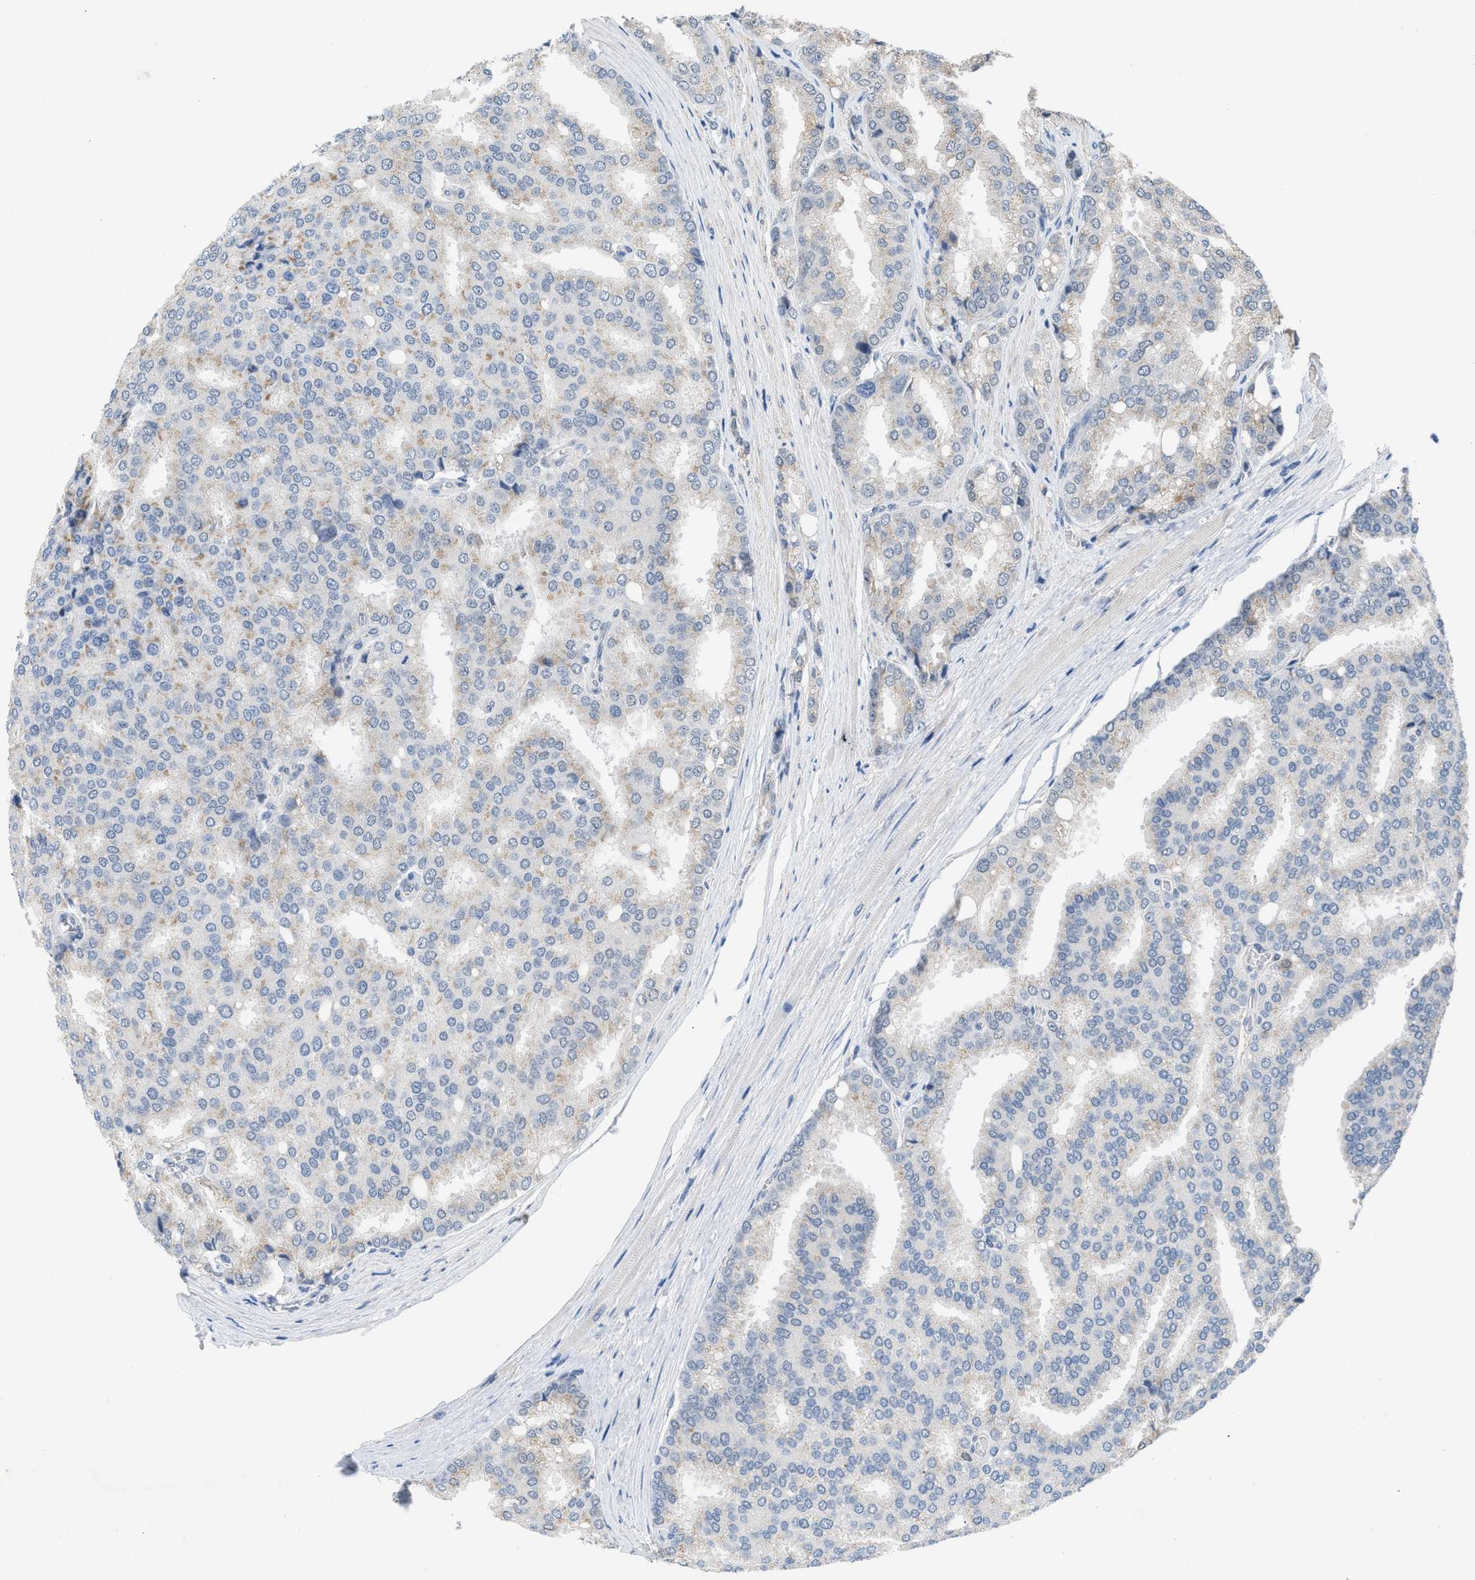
{"staining": {"intensity": "negative", "quantity": "none", "location": "none"}, "tissue": "prostate cancer", "cell_type": "Tumor cells", "image_type": "cancer", "snomed": [{"axis": "morphology", "description": "Adenocarcinoma, High grade"}, {"axis": "topography", "description": "Prostate"}], "caption": "Immunohistochemistry image of prostate adenocarcinoma (high-grade) stained for a protein (brown), which exhibits no positivity in tumor cells.", "gene": "TERF2IP", "patient": {"sex": "male", "age": 50}}